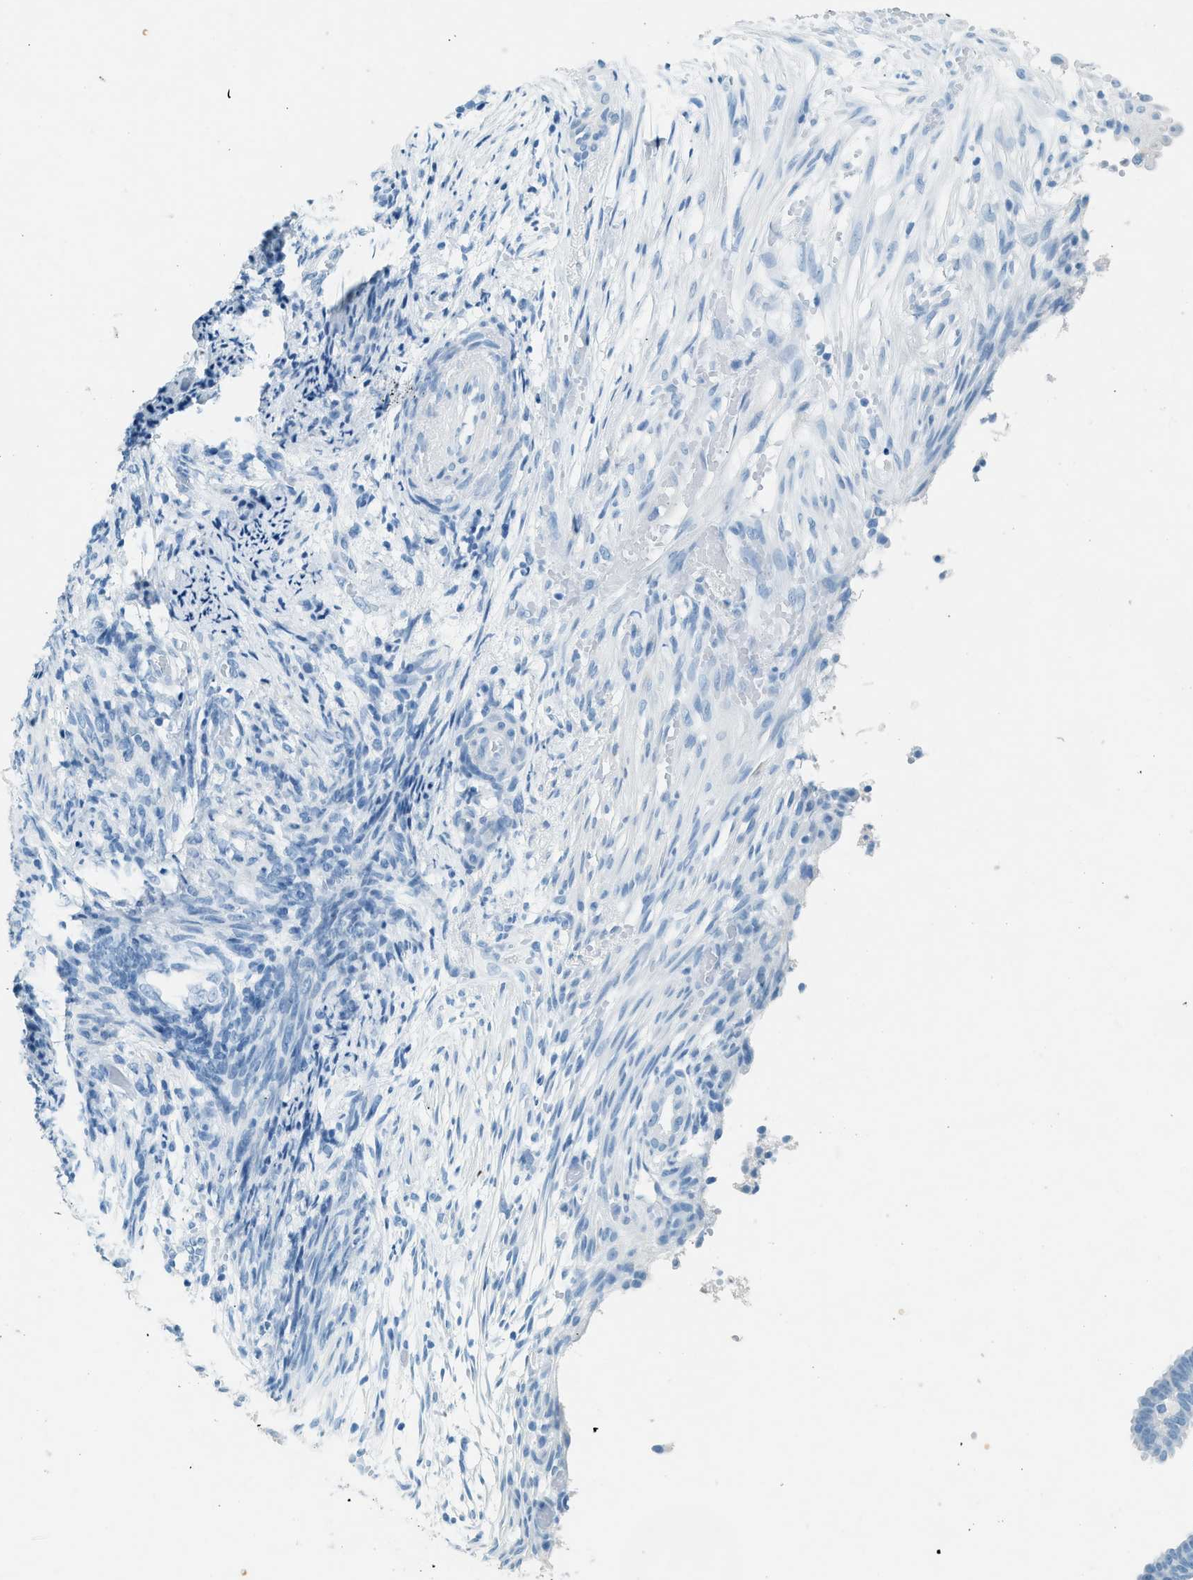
{"staining": {"intensity": "negative", "quantity": "none", "location": "none"}, "tissue": "endometrial cancer", "cell_type": "Tumor cells", "image_type": "cancer", "snomed": [{"axis": "morphology", "description": "Adenocarcinoma, NOS"}, {"axis": "topography", "description": "Endometrium"}], "caption": "Immunohistochemistry of endometrial cancer demonstrates no positivity in tumor cells.", "gene": "HHATL", "patient": {"sex": "female", "age": 58}}